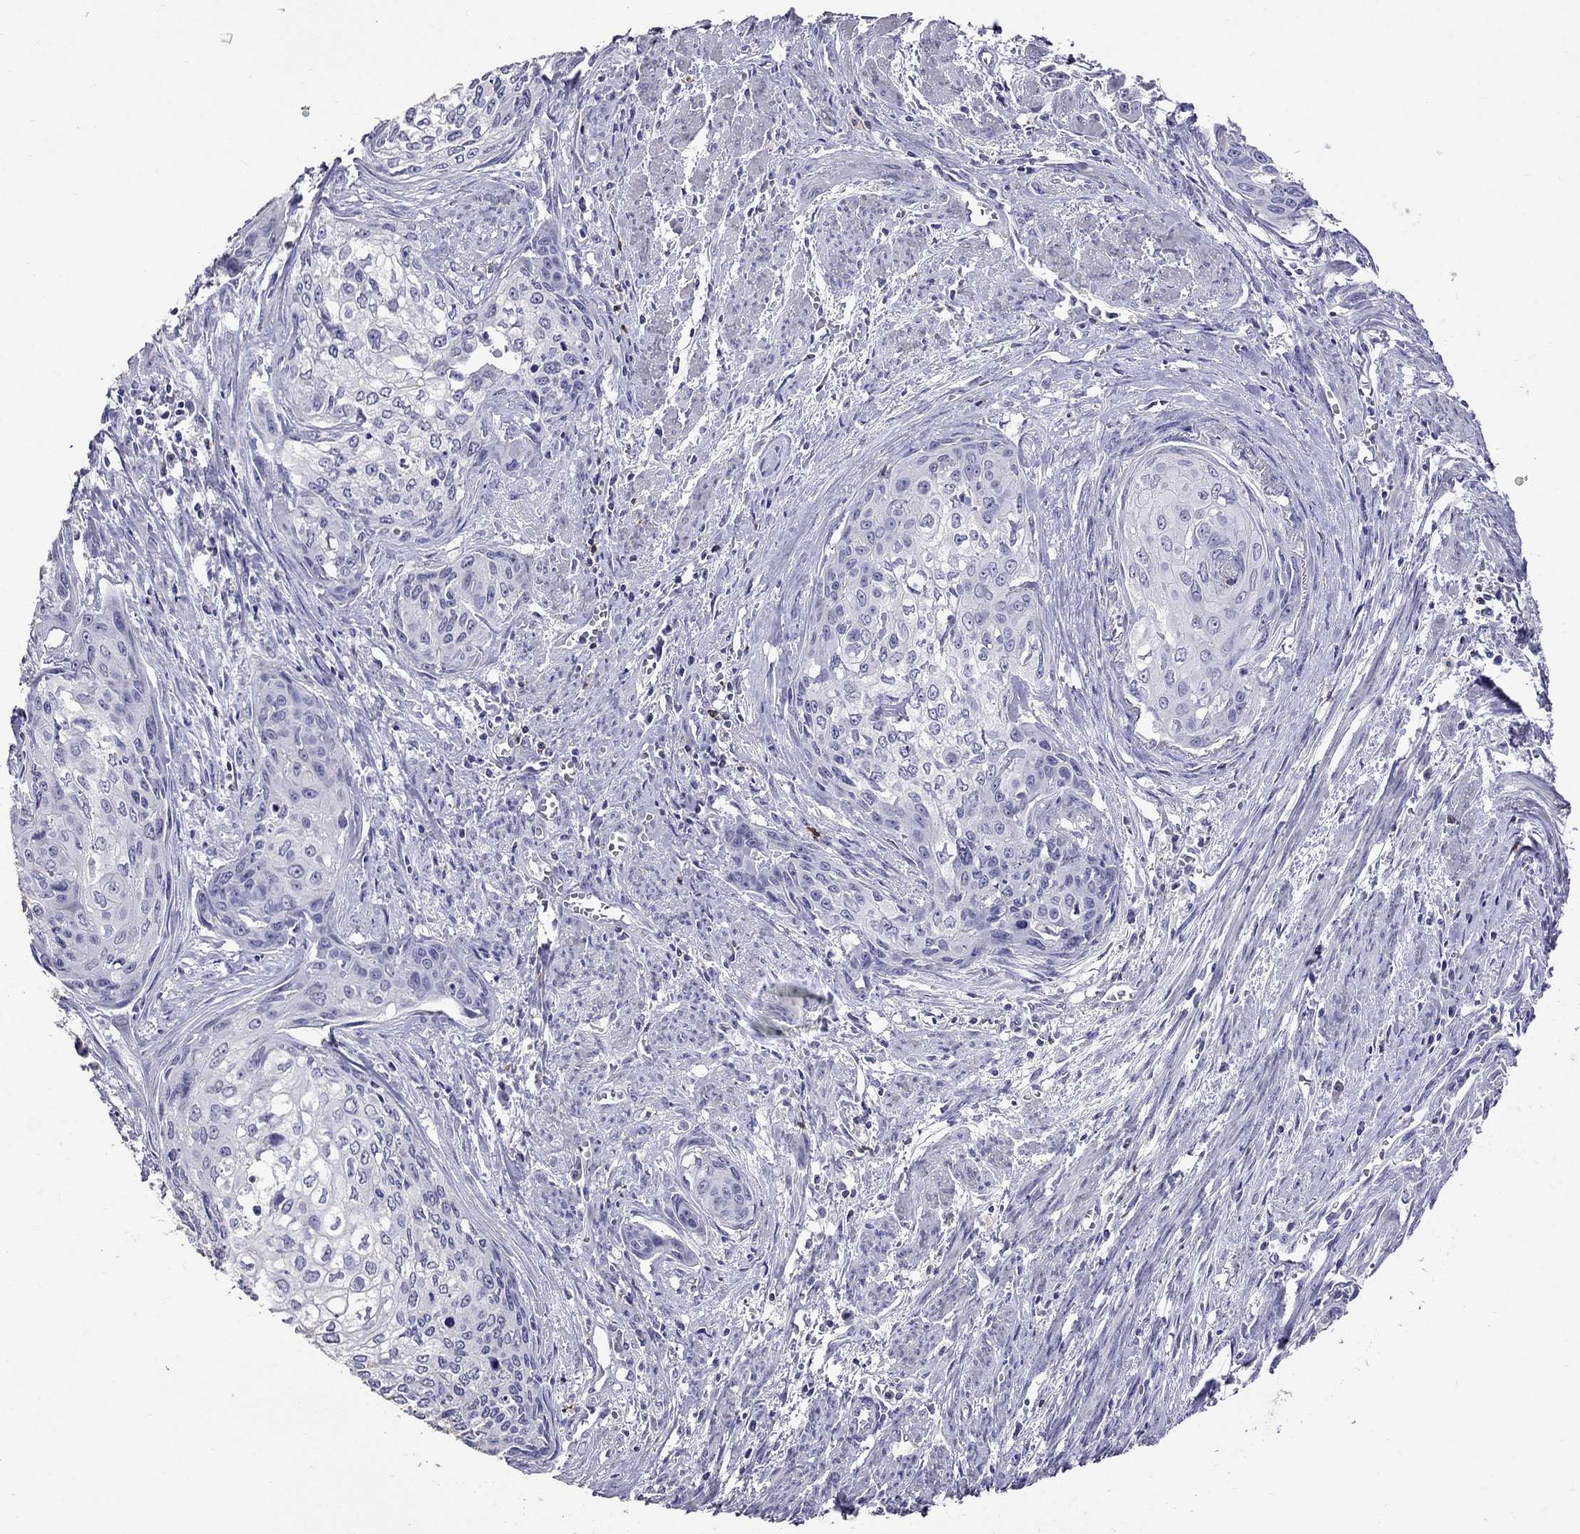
{"staining": {"intensity": "negative", "quantity": "none", "location": "none"}, "tissue": "cervical cancer", "cell_type": "Tumor cells", "image_type": "cancer", "snomed": [{"axis": "morphology", "description": "Squamous cell carcinoma, NOS"}, {"axis": "topography", "description": "Cervix"}], "caption": "High power microscopy image of an immunohistochemistry histopathology image of cervical cancer (squamous cell carcinoma), revealing no significant positivity in tumor cells.", "gene": "CD8B", "patient": {"sex": "female", "age": 58}}